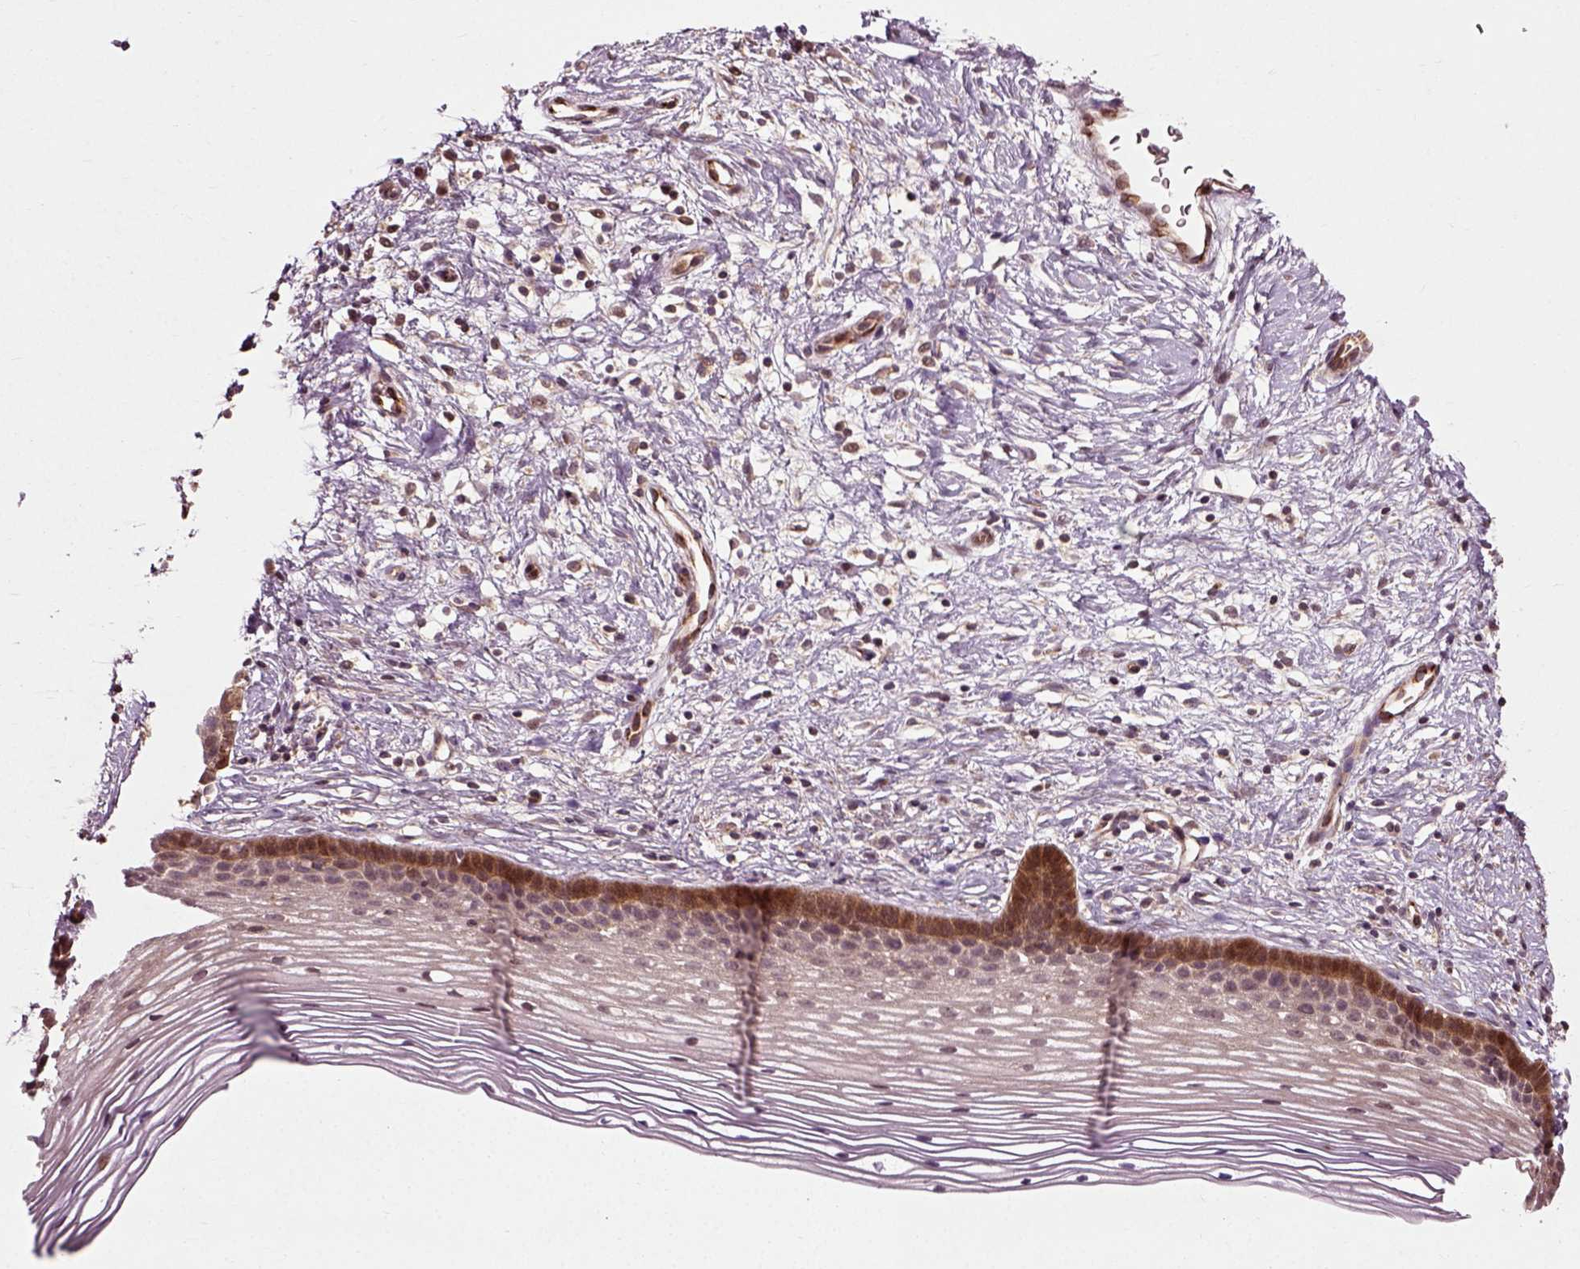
{"staining": {"intensity": "weak", "quantity": ">75%", "location": "cytoplasmic/membranous"}, "tissue": "cervix", "cell_type": "Glandular cells", "image_type": "normal", "snomed": [{"axis": "morphology", "description": "Normal tissue, NOS"}, {"axis": "topography", "description": "Cervix"}], "caption": "Protein expression analysis of benign human cervix reveals weak cytoplasmic/membranous staining in approximately >75% of glandular cells.", "gene": "PLCD3", "patient": {"sex": "female", "age": 39}}